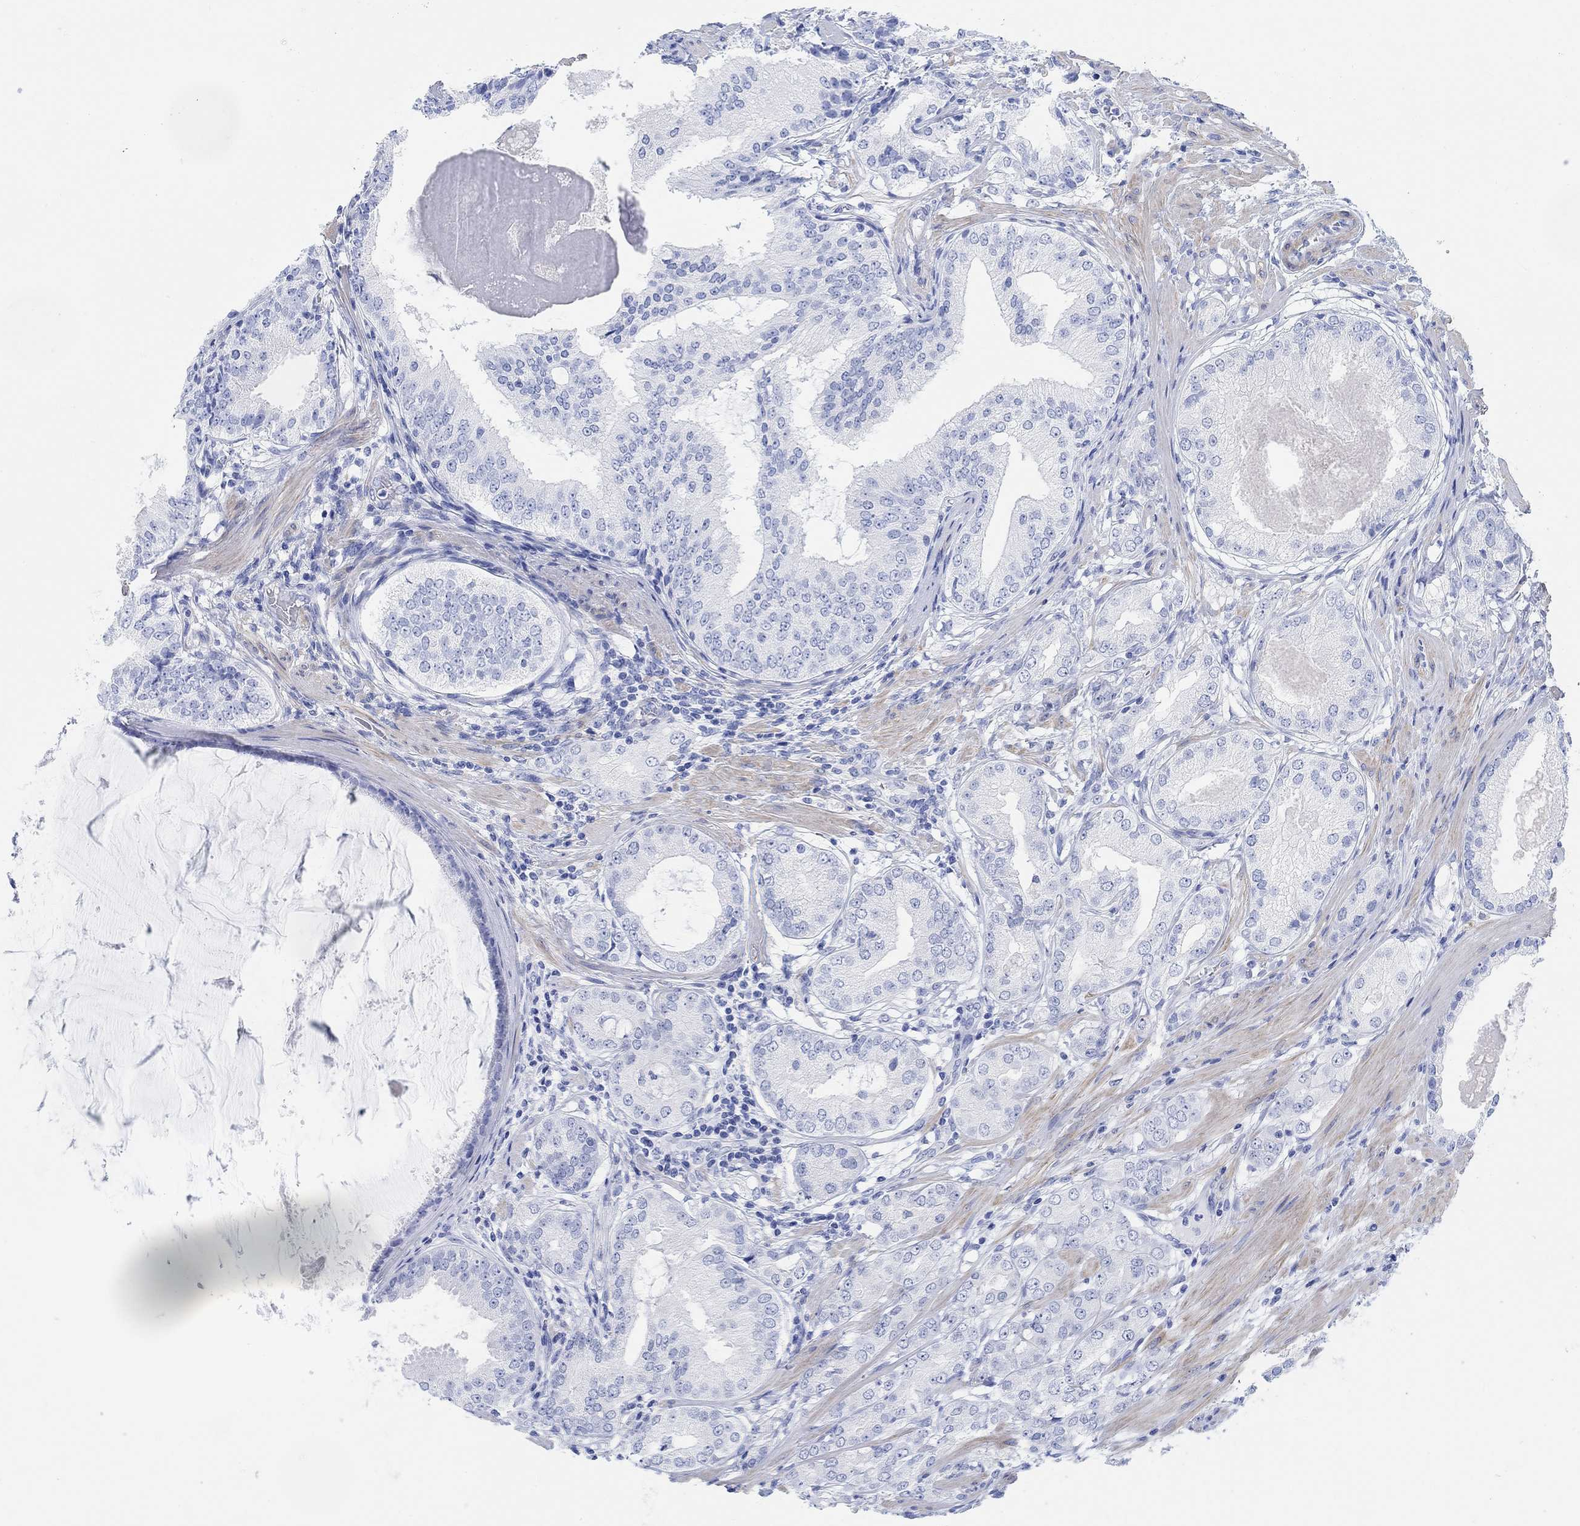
{"staining": {"intensity": "negative", "quantity": "none", "location": "none"}, "tissue": "prostate cancer", "cell_type": "Tumor cells", "image_type": "cancer", "snomed": [{"axis": "morphology", "description": "Adenocarcinoma, High grade"}, {"axis": "topography", "description": "Prostate and seminal vesicle, NOS"}], "caption": "DAB immunohistochemical staining of prostate cancer demonstrates no significant positivity in tumor cells. (Stains: DAB (3,3'-diaminobenzidine) immunohistochemistry (IHC) with hematoxylin counter stain, Microscopy: brightfield microscopy at high magnification).", "gene": "ANKRD33", "patient": {"sex": "male", "age": 62}}